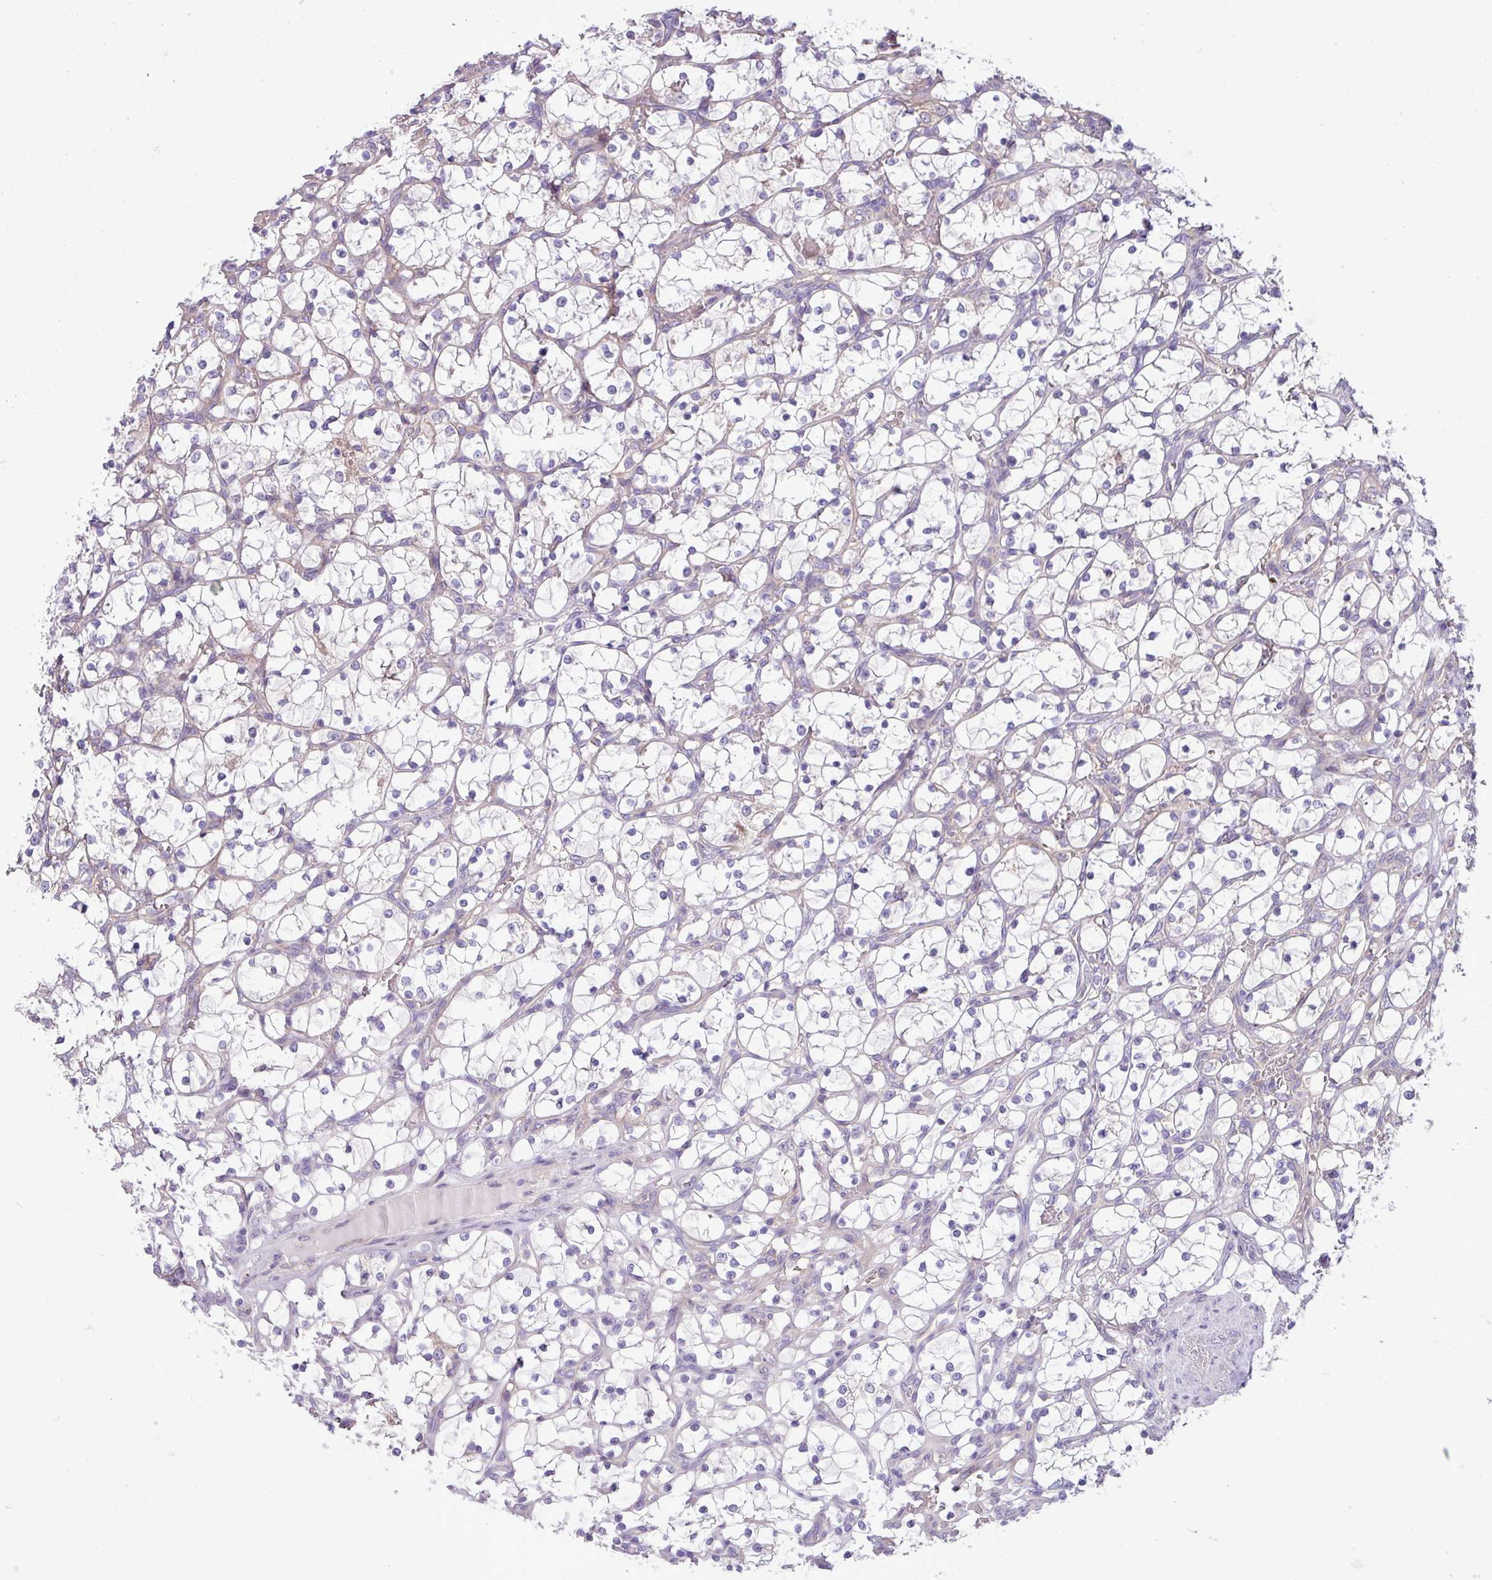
{"staining": {"intensity": "negative", "quantity": "none", "location": "none"}, "tissue": "renal cancer", "cell_type": "Tumor cells", "image_type": "cancer", "snomed": [{"axis": "morphology", "description": "Adenocarcinoma, NOS"}, {"axis": "topography", "description": "Kidney"}], "caption": "The micrograph demonstrates no significant positivity in tumor cells of renal cancer.", "gene": "KIRREL3", "patient": {"sex": "female", "age": 69}}